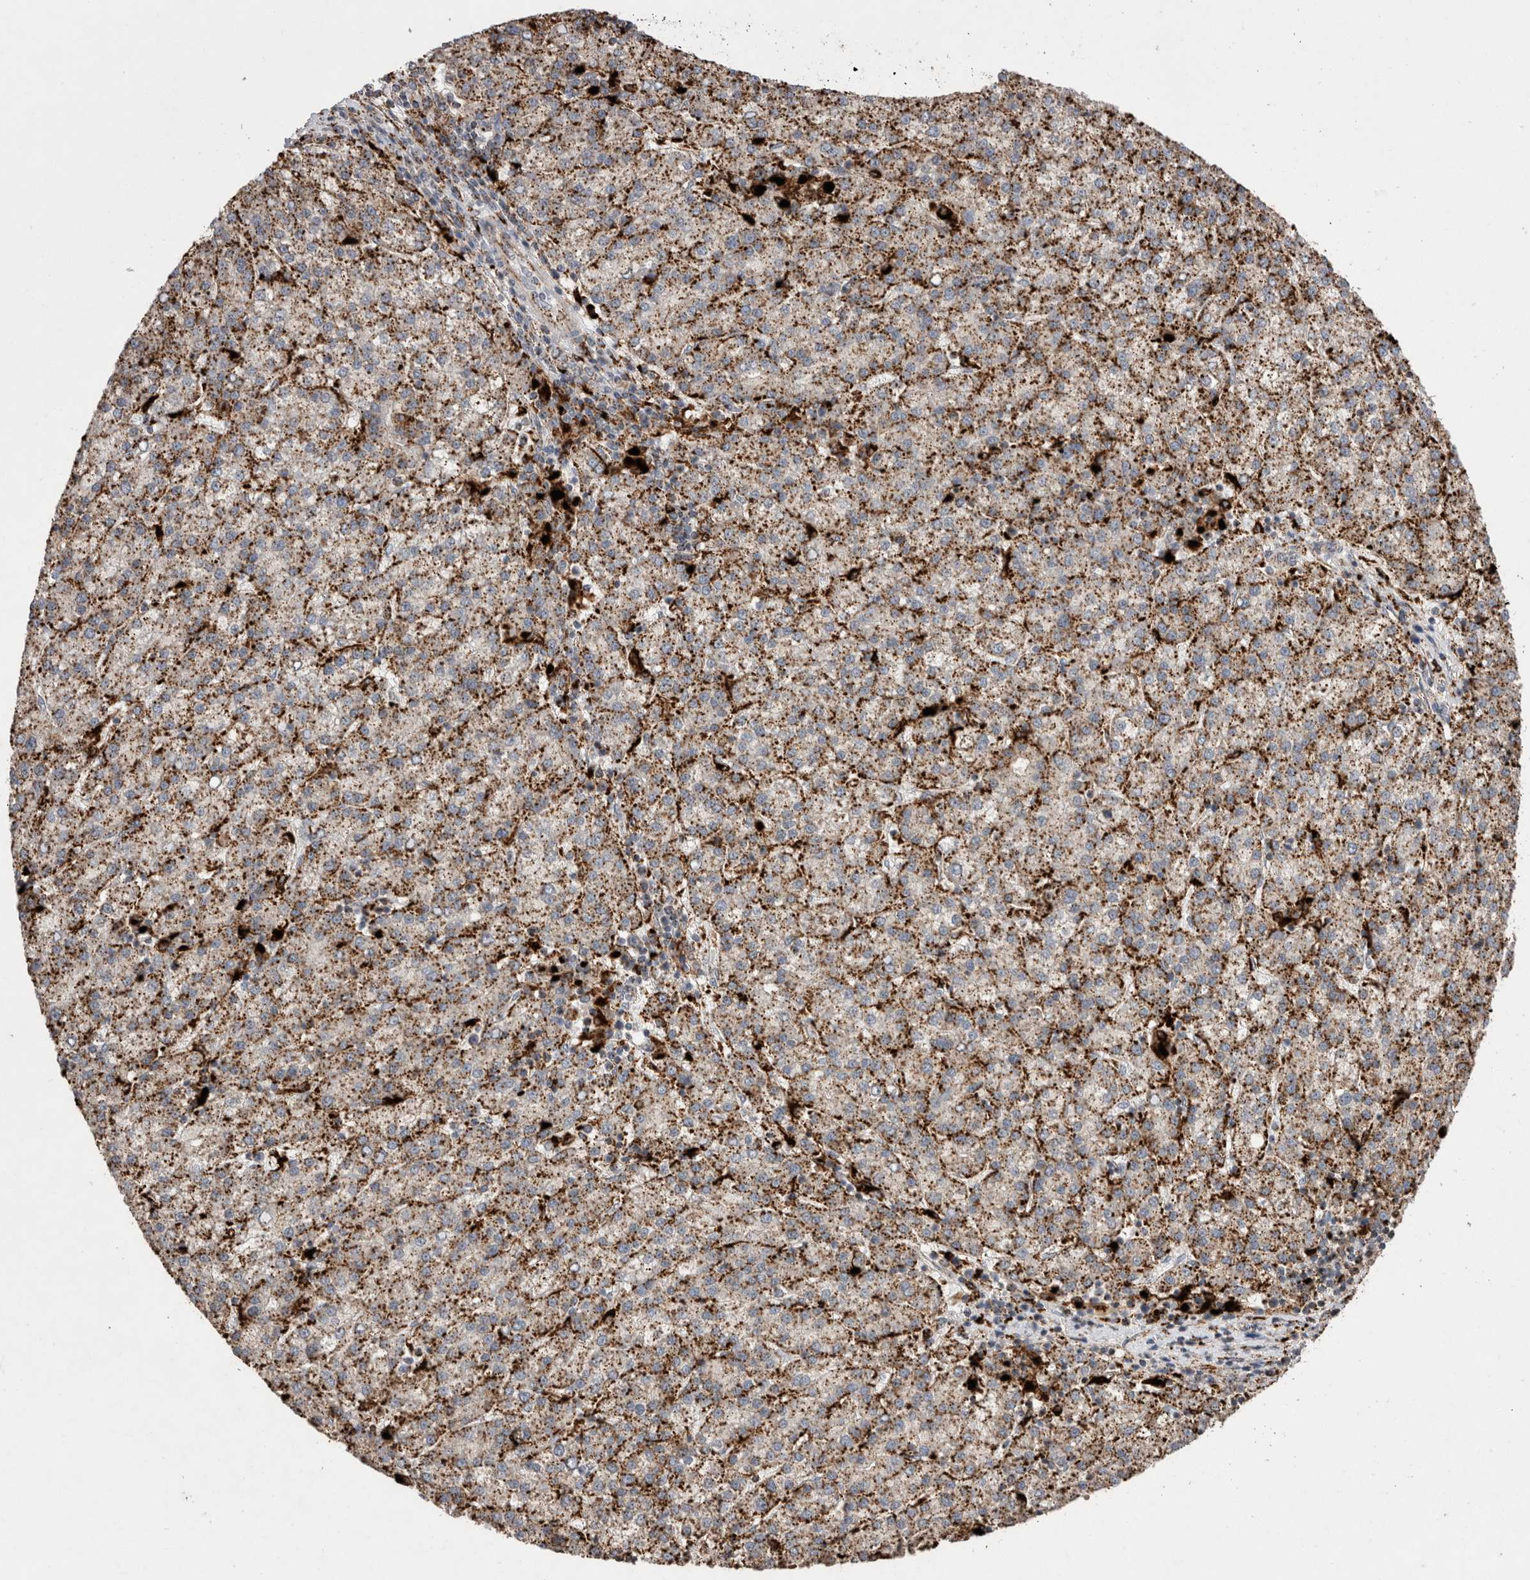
{"staining": {"intensity": "strong", "quantity": ">75%", "location": "cytoplasmic/membranous"}, "tissue": "liver cancer", "cell_type": "Tumor cells", "image_type": "cancer", "snomed": [{"axis": "morphology", "description": "Carcinoma, Hepatocellular, NOS"}, {"axis": "topography", "description": "Liver"}], "caption": "Brown immunohistochemical staining in liver cancer reveals strong cytoplasmic/membranous positivity in approximately >75% of tumor cells.", "gene": "CTSA", "patient": {"sex": "female", "age": 58}}